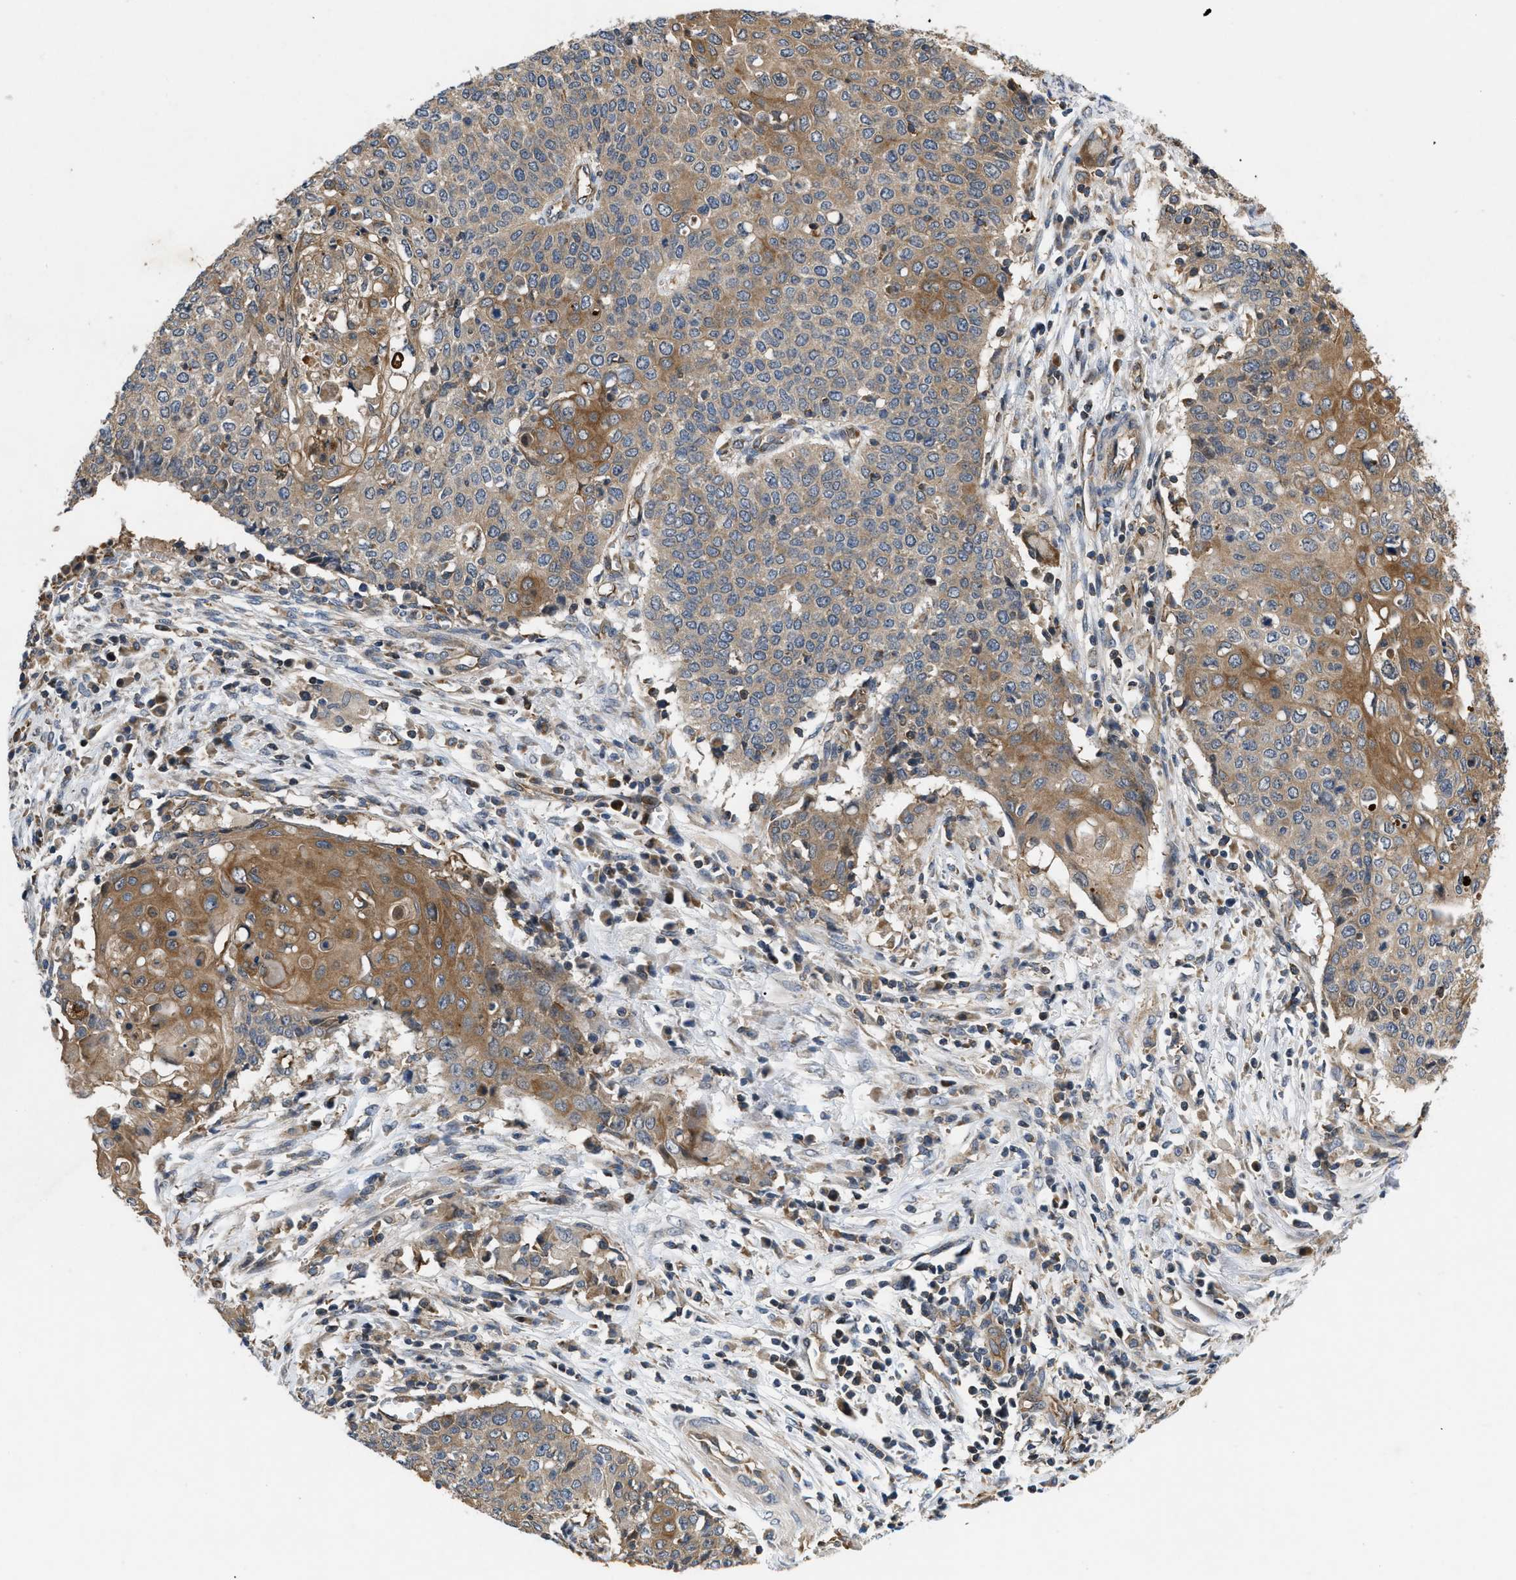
{"staining": {"intensity": "moderate", "quantity": "25%-75%", "location": "cytoplasmic/membranous"}, "tissue": "cervical cancer", "cell_type": "Tumor cells", "image_type": "cancer", "snomed": [{"axis": "morphology", "description": "Squamous cell carcinoma, NOS"}, {"axis": "topography", "description": "Cervix"}], "caption": "A micrograph of human cervical cancer stained for a protein displays moderate cytoplasmic/membranous brown staining in tumor cells.", "gene": "HMGCR", "patient": {"sex": "female", "age": 39}}